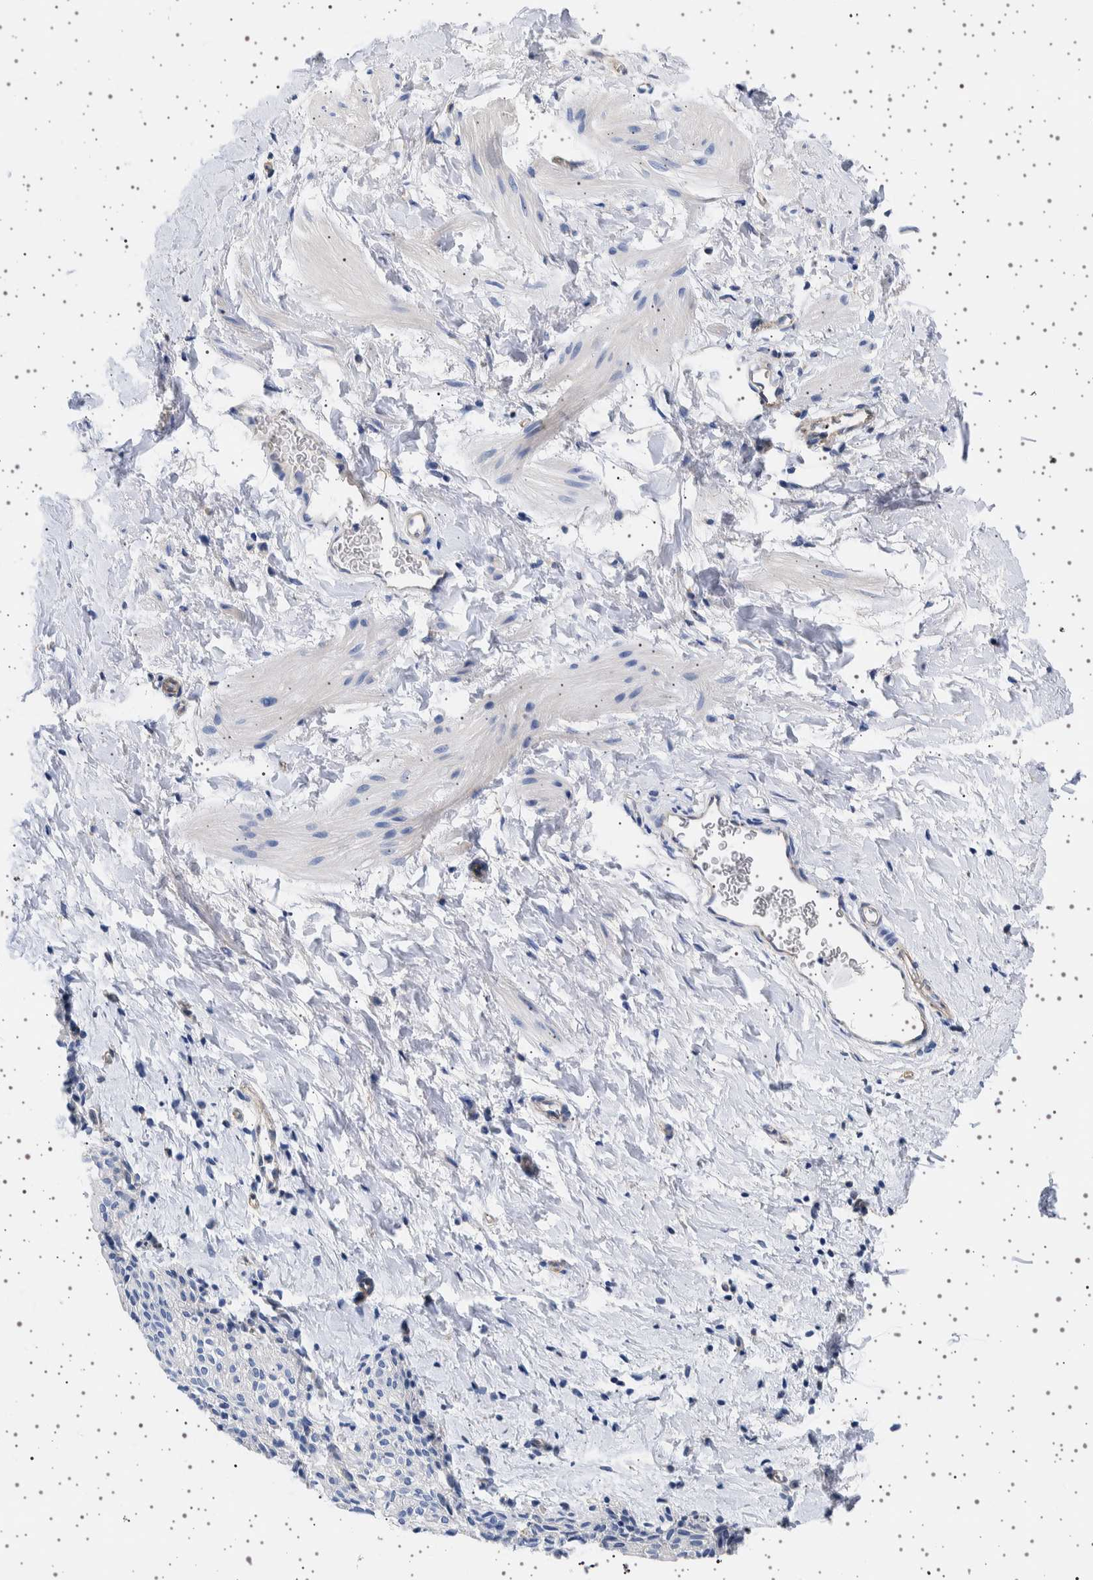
{"staining": {"intensity": "negative", "quantity": "none", "location": "none"}, "tissue": "smooth muscle", "cell_type": "Smooth muscle cells", "image_type": "normal", "snomed": [{"axis": "morphology", "description": "Normal tissue, NOS"}, {"axis": "topography", "description": "Smooth muscle"}], "caption": "This is an IHC histopathology image of unremarkable smooth muscle. There is no staining in smooth muscle cells.", "gene": "SEPTIN4", "patient": {"sex": "male", "age": 16}}